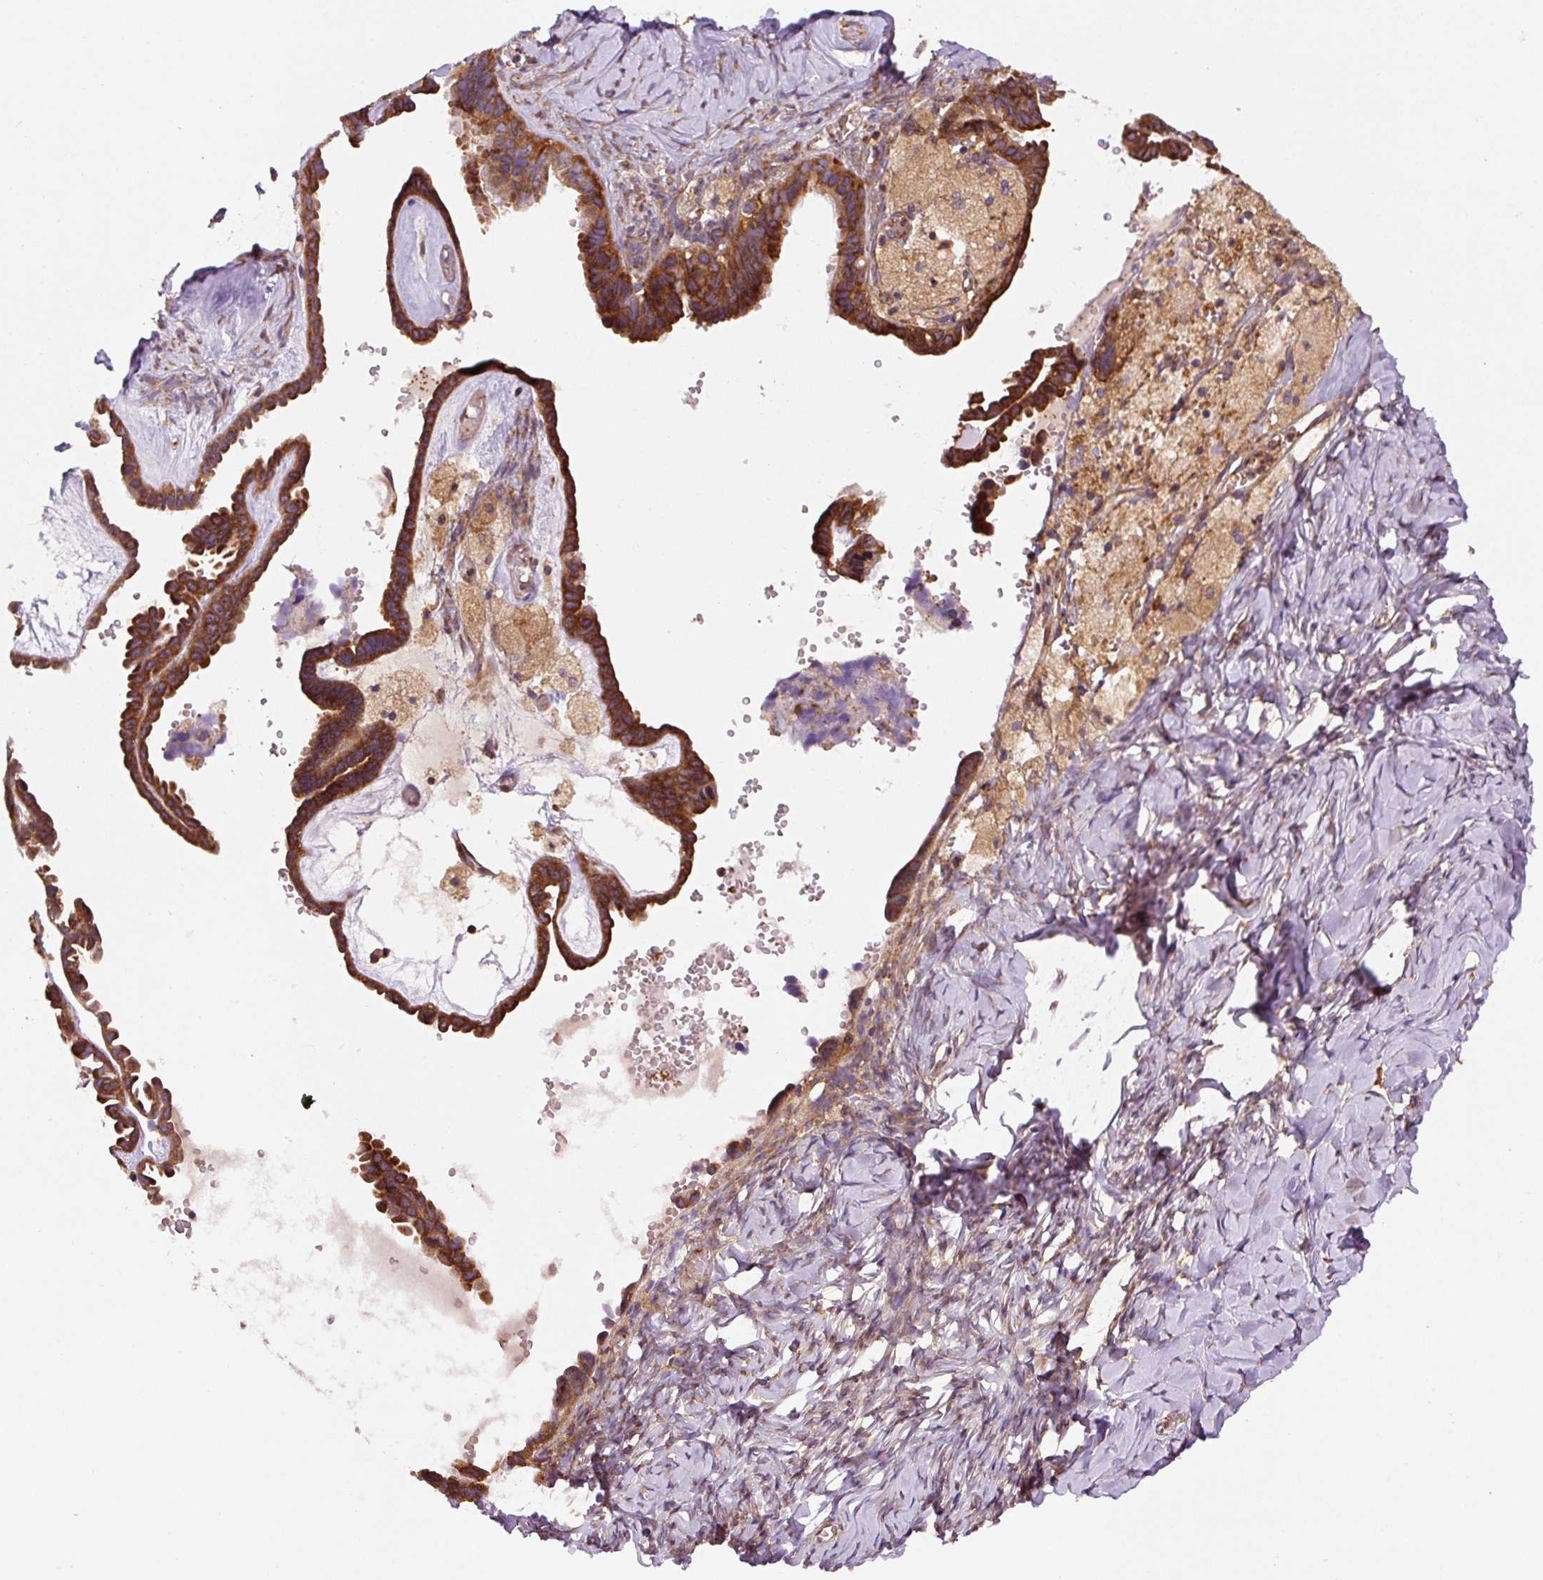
{"staining": {"intensity": "strong", "quantity": ">75%", "location": "cytoplasmic/membranous"}, "tissue": "ovarian cancer", "cell_type": "Tumor cells", "image_type": "cancer", "snomed": [{"axis": "morphology", "description": "Cystadenocarcinoma, serous, NOS"}, {"axis": "topography", "description": "Ovary"}], "caption": "Strong cytoplasmic/membranous protein staining is identified in about >75% of tumor cells in ovarian cancer. (DAB (3,3'-diaminobenzidine) IHC with brightfield microscopy, high magnification).", "gene": "EIF2S2", "patient": {"sex": "female", "age": 69}}